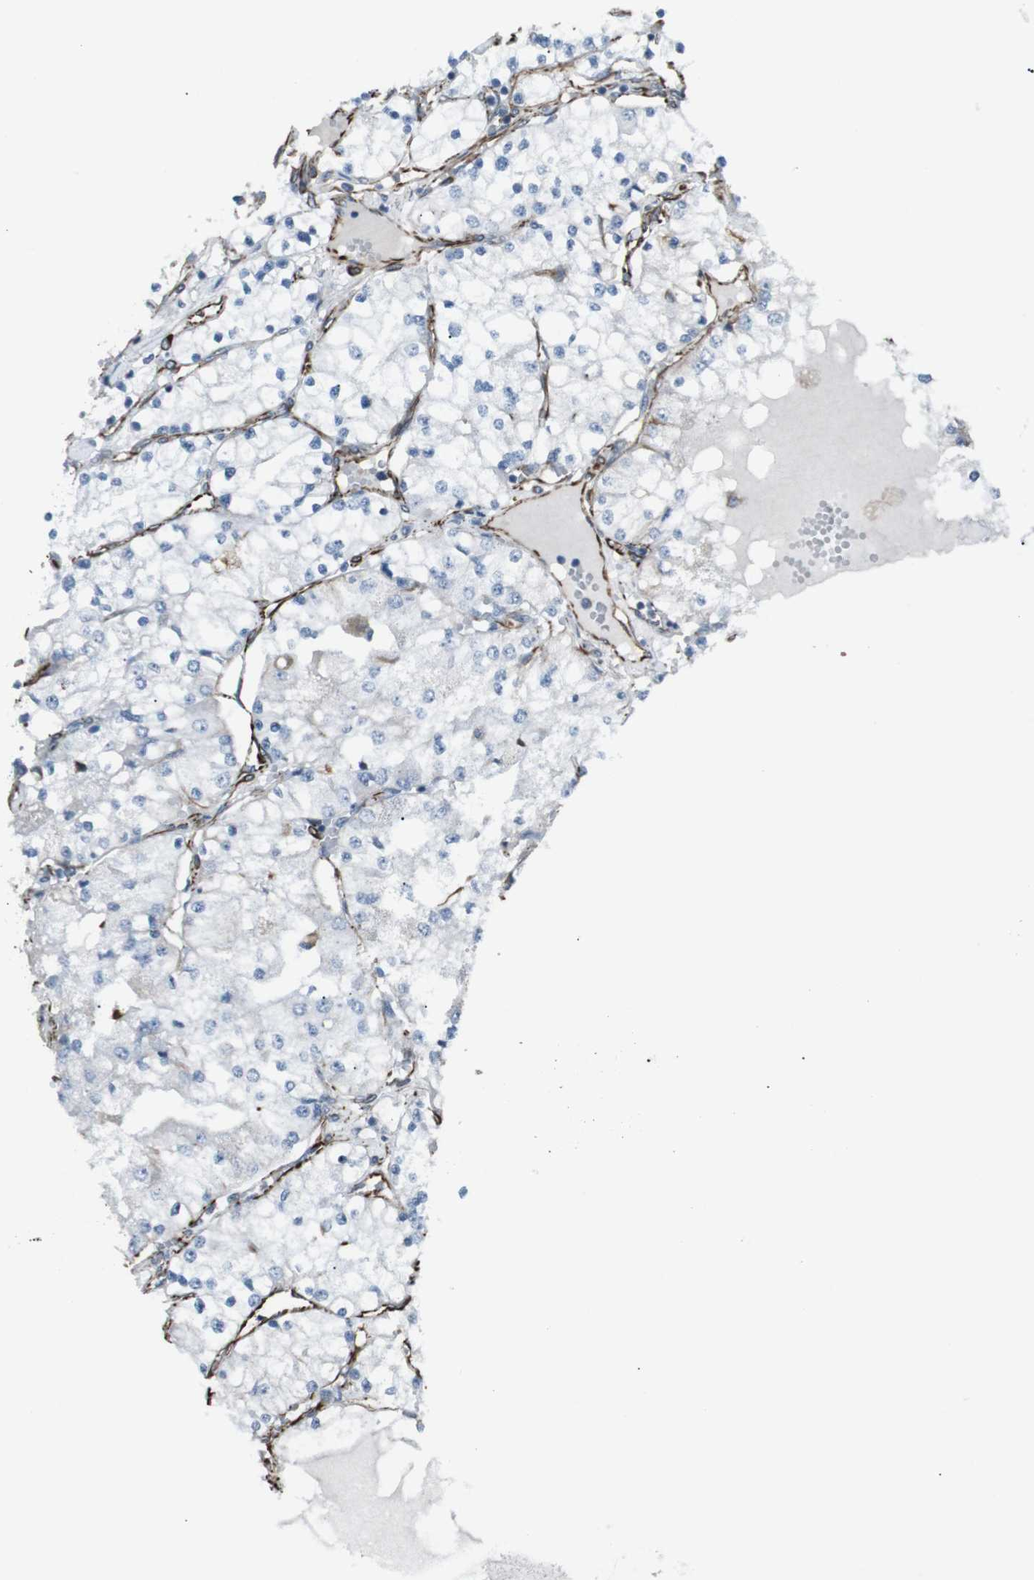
{"staining": {"intensity": "negative", "quantity": "none", "location": "none"}, "tissue": "renal cancer", "cell_type": "Tumor cells", "image_type": "cancer", "snomed": [{"axis": "morphology", "description": "Adenocarcinoma, NOS"}, {"axis": "topography", "description": "Kidney"}], "caption": "The image exhibits no staining of tumor cells in renal cancer.", "gene": "ZDHHC6", "patient": {"sex": "male", "age": 68}}